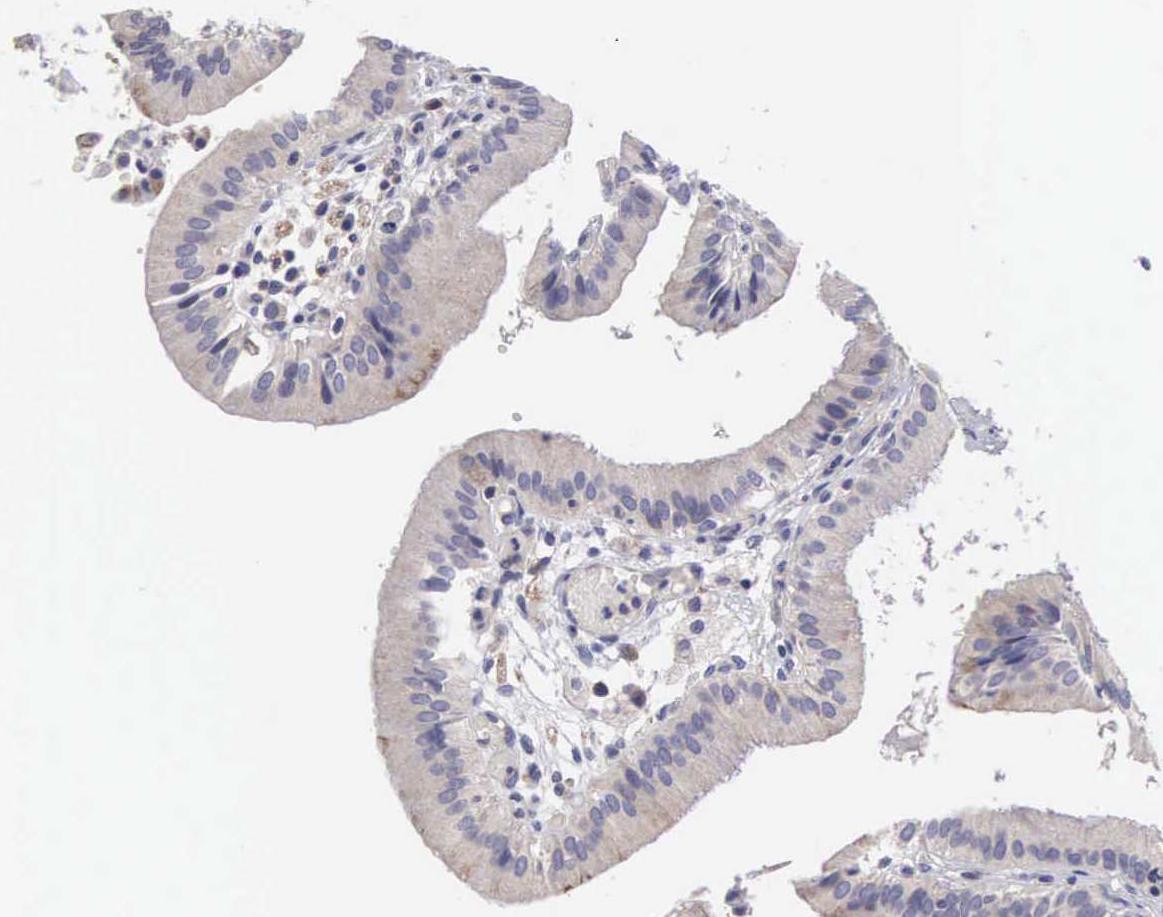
{"staining": {"intensity": "weak", "quantity": "<25%", "location": "cytoplasmic/membranous"}, "tissue": "gallbladder", "cell_type": "Glandular cells", "image_type": "normal", "snomed": [{"axis": "morphology", "description": "Normal tissue, NOS"}, {"axis": "topography", "description": "Gallbladder"}], "caption": "Protein analysis of benign gallbladder reveals no significant expression in glandular cells. (Stains: DAB (3,3'-diaminobenzidine) immunohistochemistry with hematoxylin counter stain, Microscopy: brightfield microscopy at high magnification).", "gene": "SLITRK4", "patient": {"sex": "male", "age": 28}}